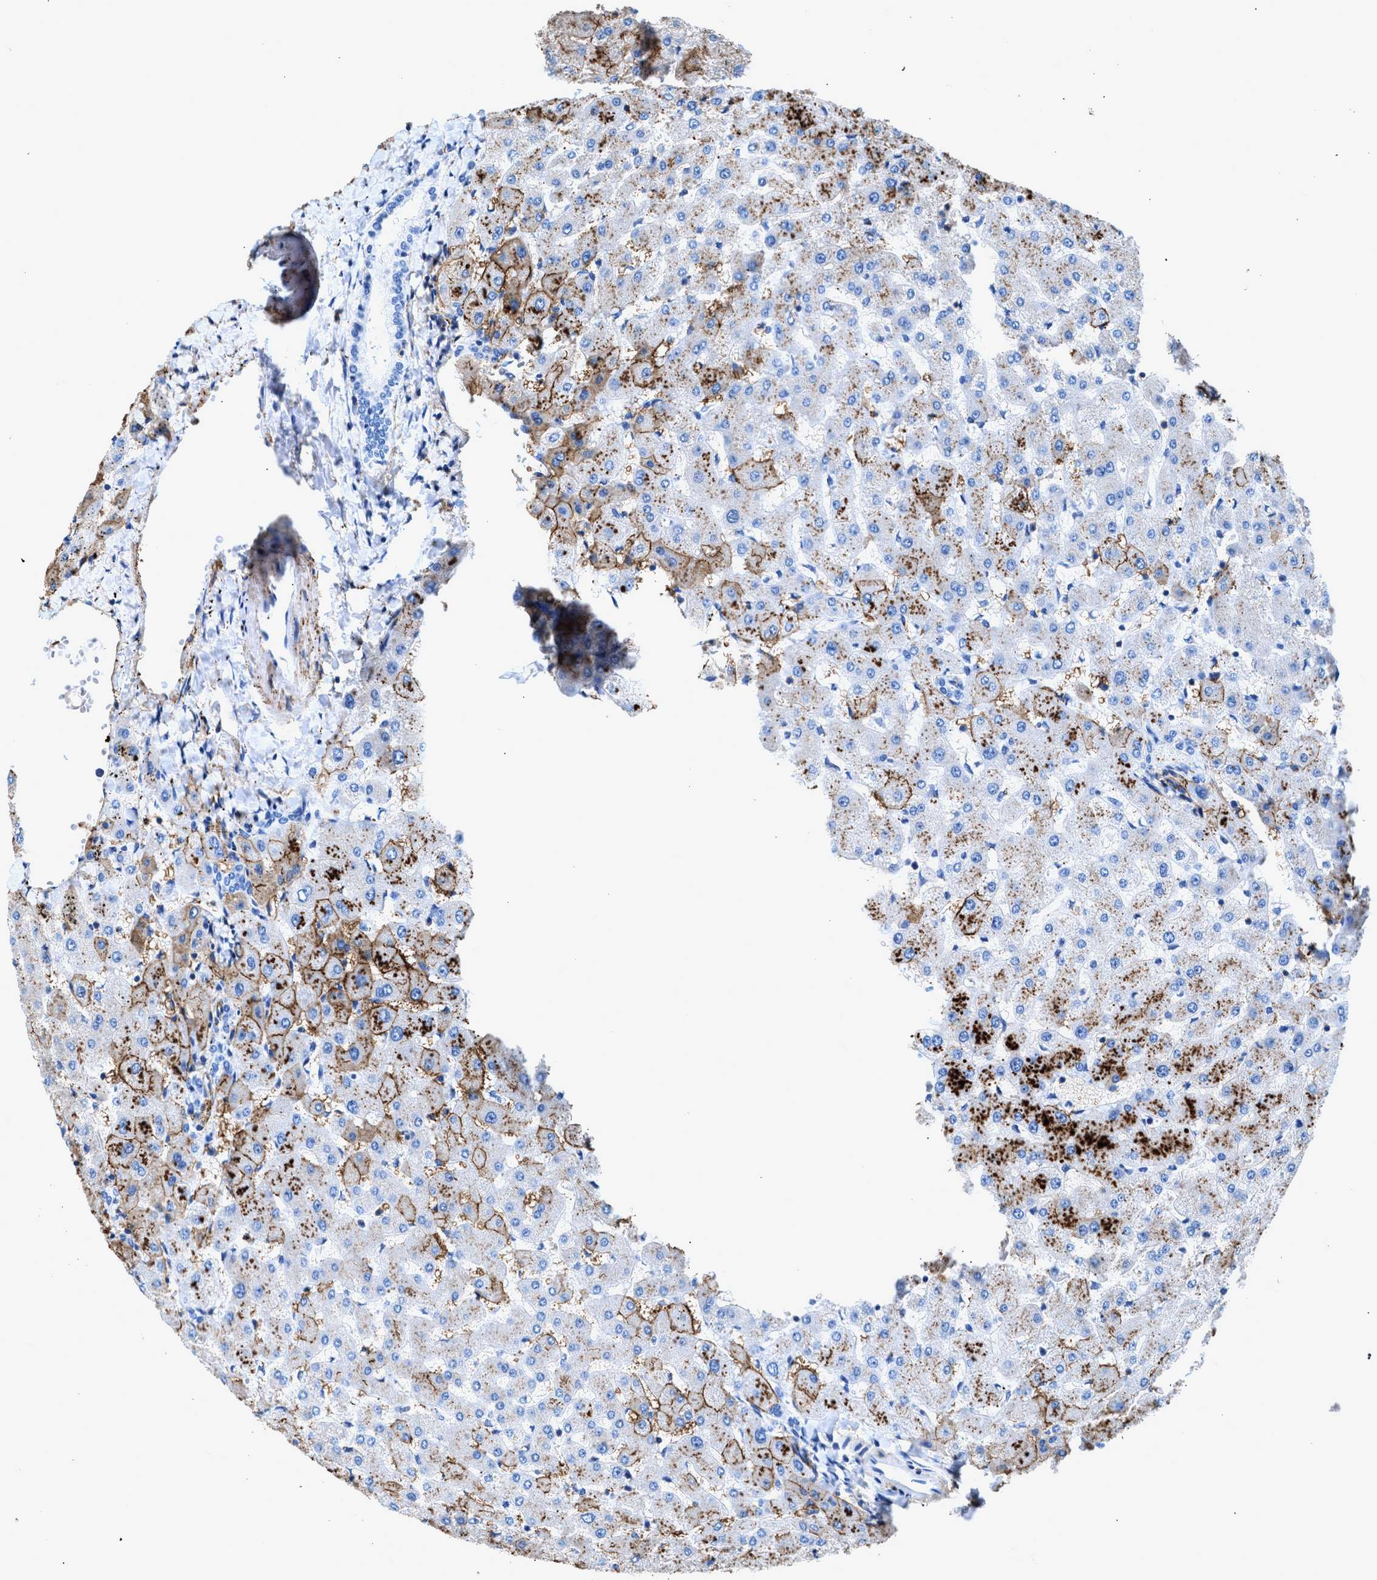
{"staining": {"intensity": "negative", "quantity": "none", "location": "none"}, "tissue": "liver", "cell_type": "Cholangiocytes", "image_type": "normal", "snomed": [{"axis": "morphology", "description": "Normal tissue, NOS"}, {"axis": "topography", "description": "Liver"}], "caption": "Liver stained for a protein using immunohistochemistry demonstrates no staining cholangiocytes.", "gene": "KCNQ4", "patient": {"sex": "female", "age": 63}}